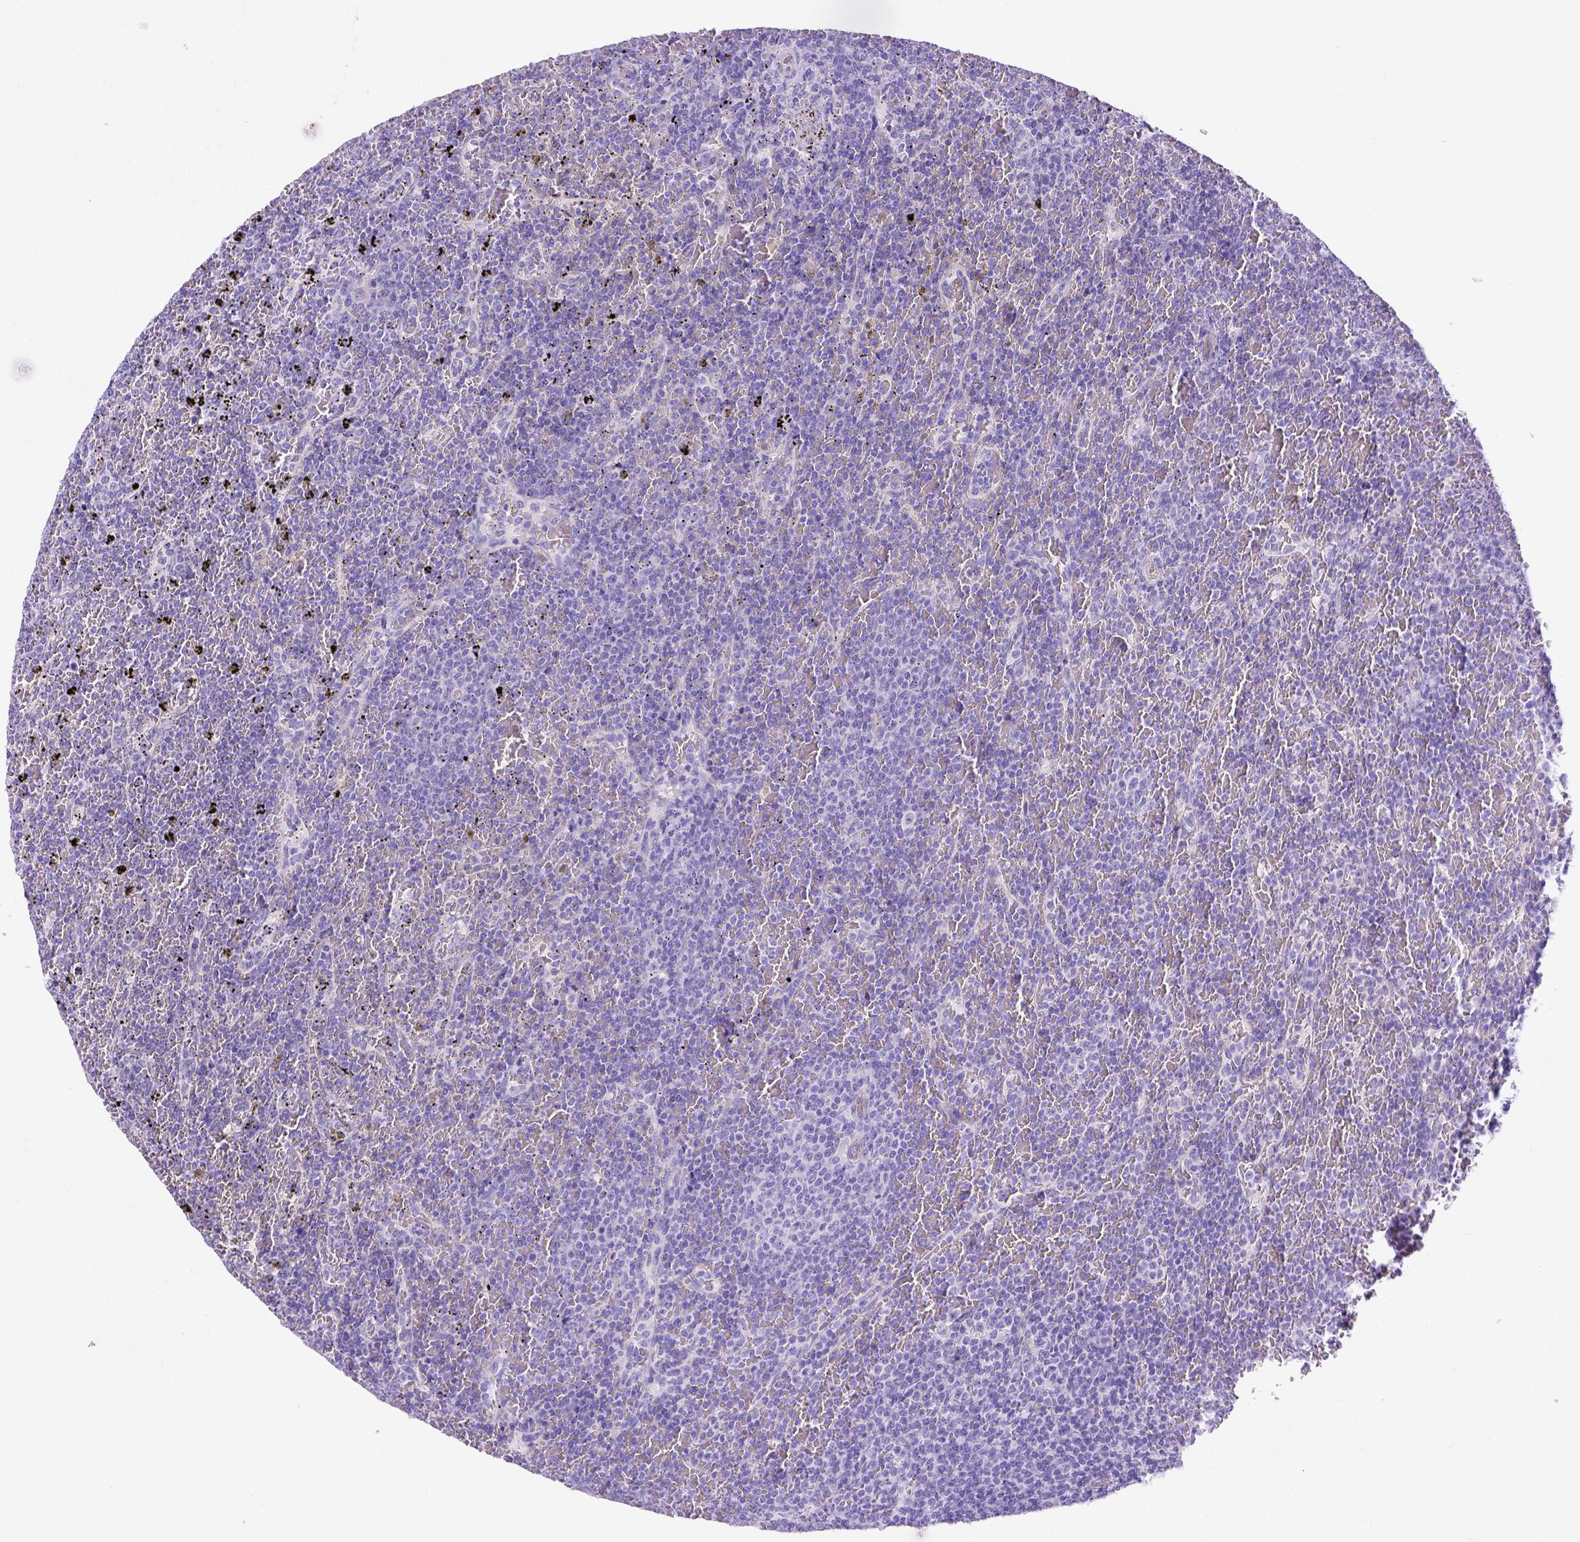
{"staining": {"intensity": "negative", "quantity": "none", "location": "none"}, "tissue": "lymphoma", "cell_type": "Tumor cells", "image_type": "cancer", "snomed": [{"axis": "morphology", "description": "Malignant lymphoma, non-Hodgkin's type, Low grade"}, {"axis": "topography", "description": "Spleen"}], "caption": "Tumor cells show no significant protein staining in lymphoma.", "gene": "LRRC18", "patient": {"sex": "female", "age": 77}}